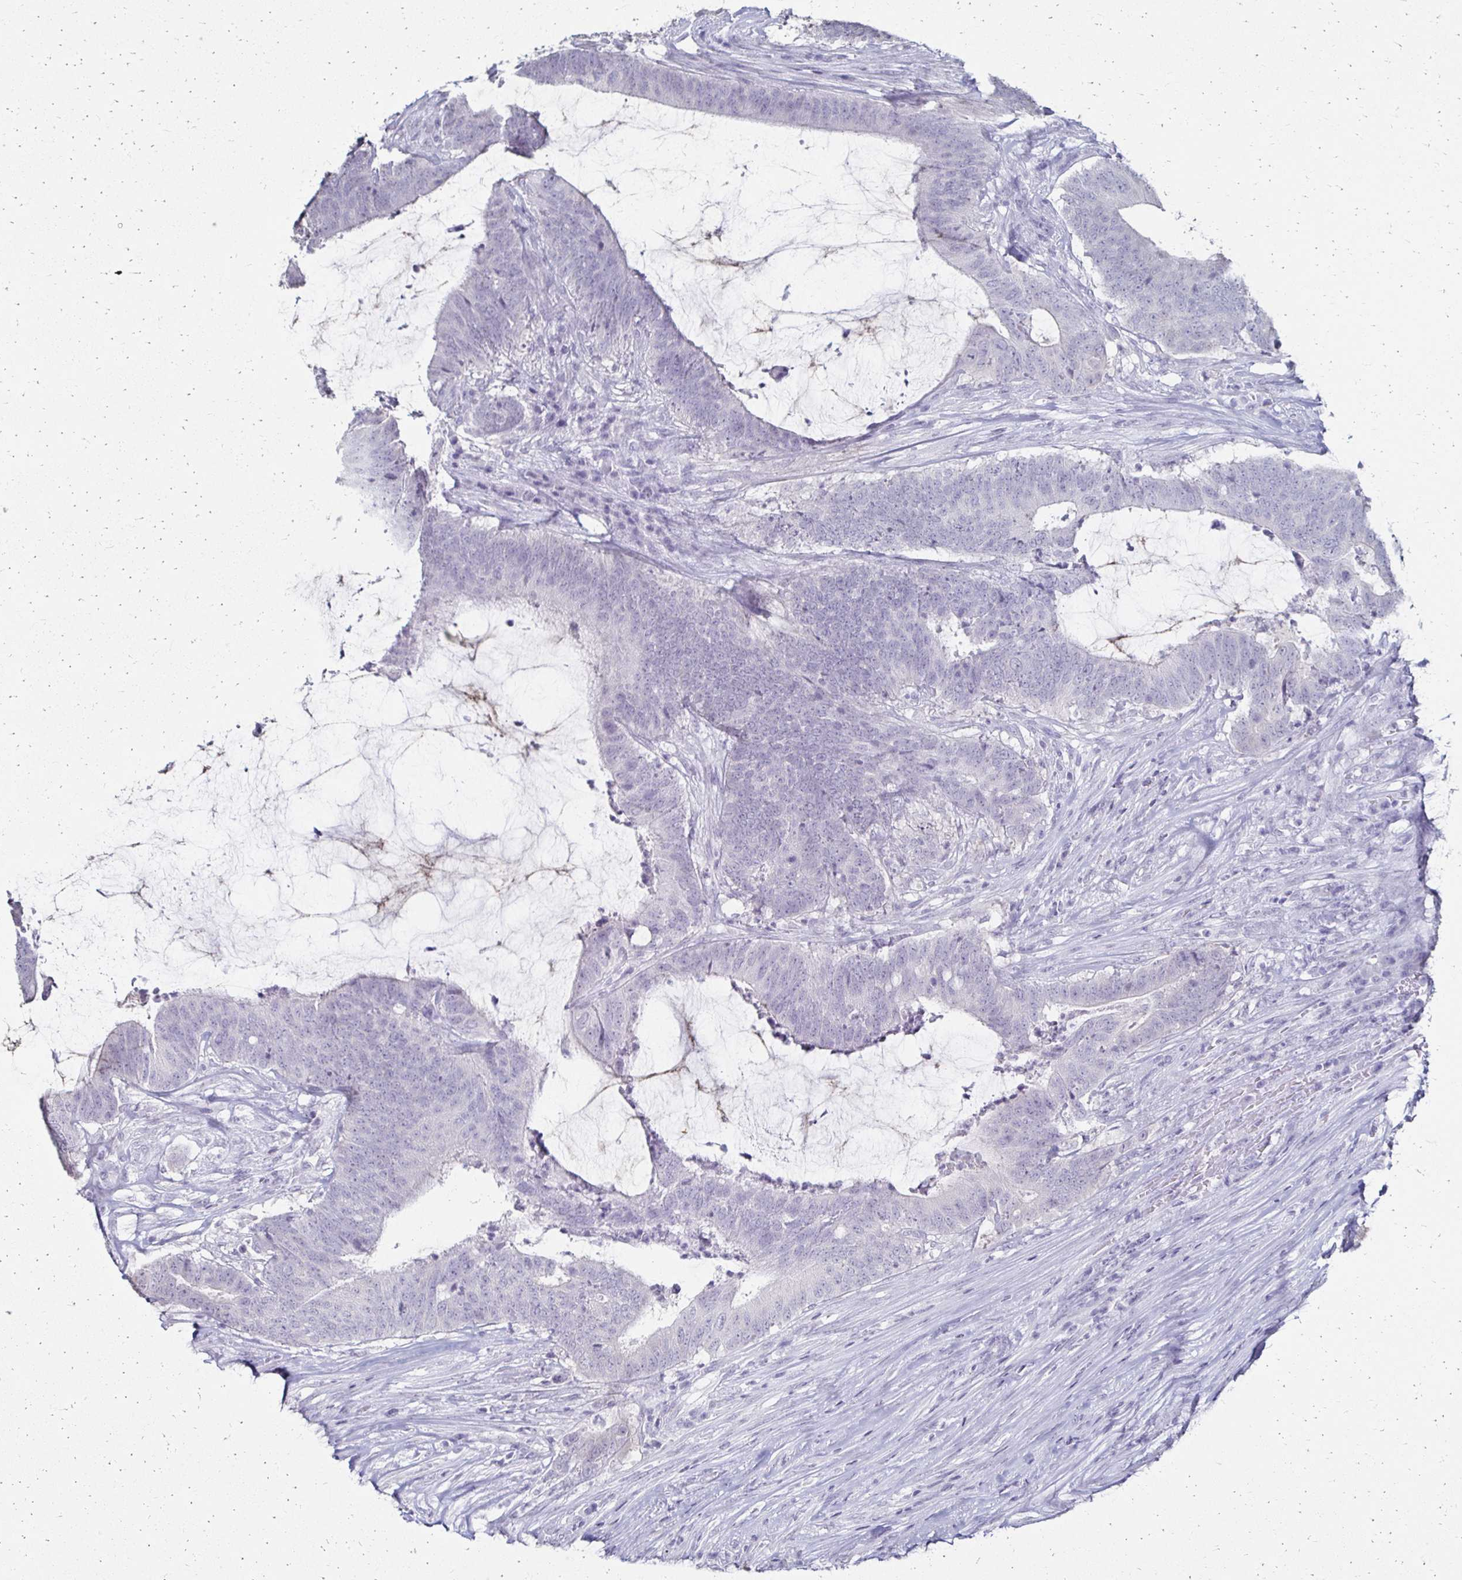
{"staining": {"intensity": "negative", "quantity": "none", "location": "none"}, "tissue": "colorectal cancer", "cell_type": "Tumor cells", "image_type": "cancer", "snomed": [{"axis": "morphology", "description": "Adenocarcinoma, NOS"}, {"axis": "topography", "description": "Colon"}], "caption": "This is a micrograph of immunohistochemistry (IHC) staining of adenocarcinoma (colorectal), which shows no positivity in tumor cells. Nuclei are stained in blue.", "gene": "TOMM34", "patient": {"sex": "female", "age": 43}}